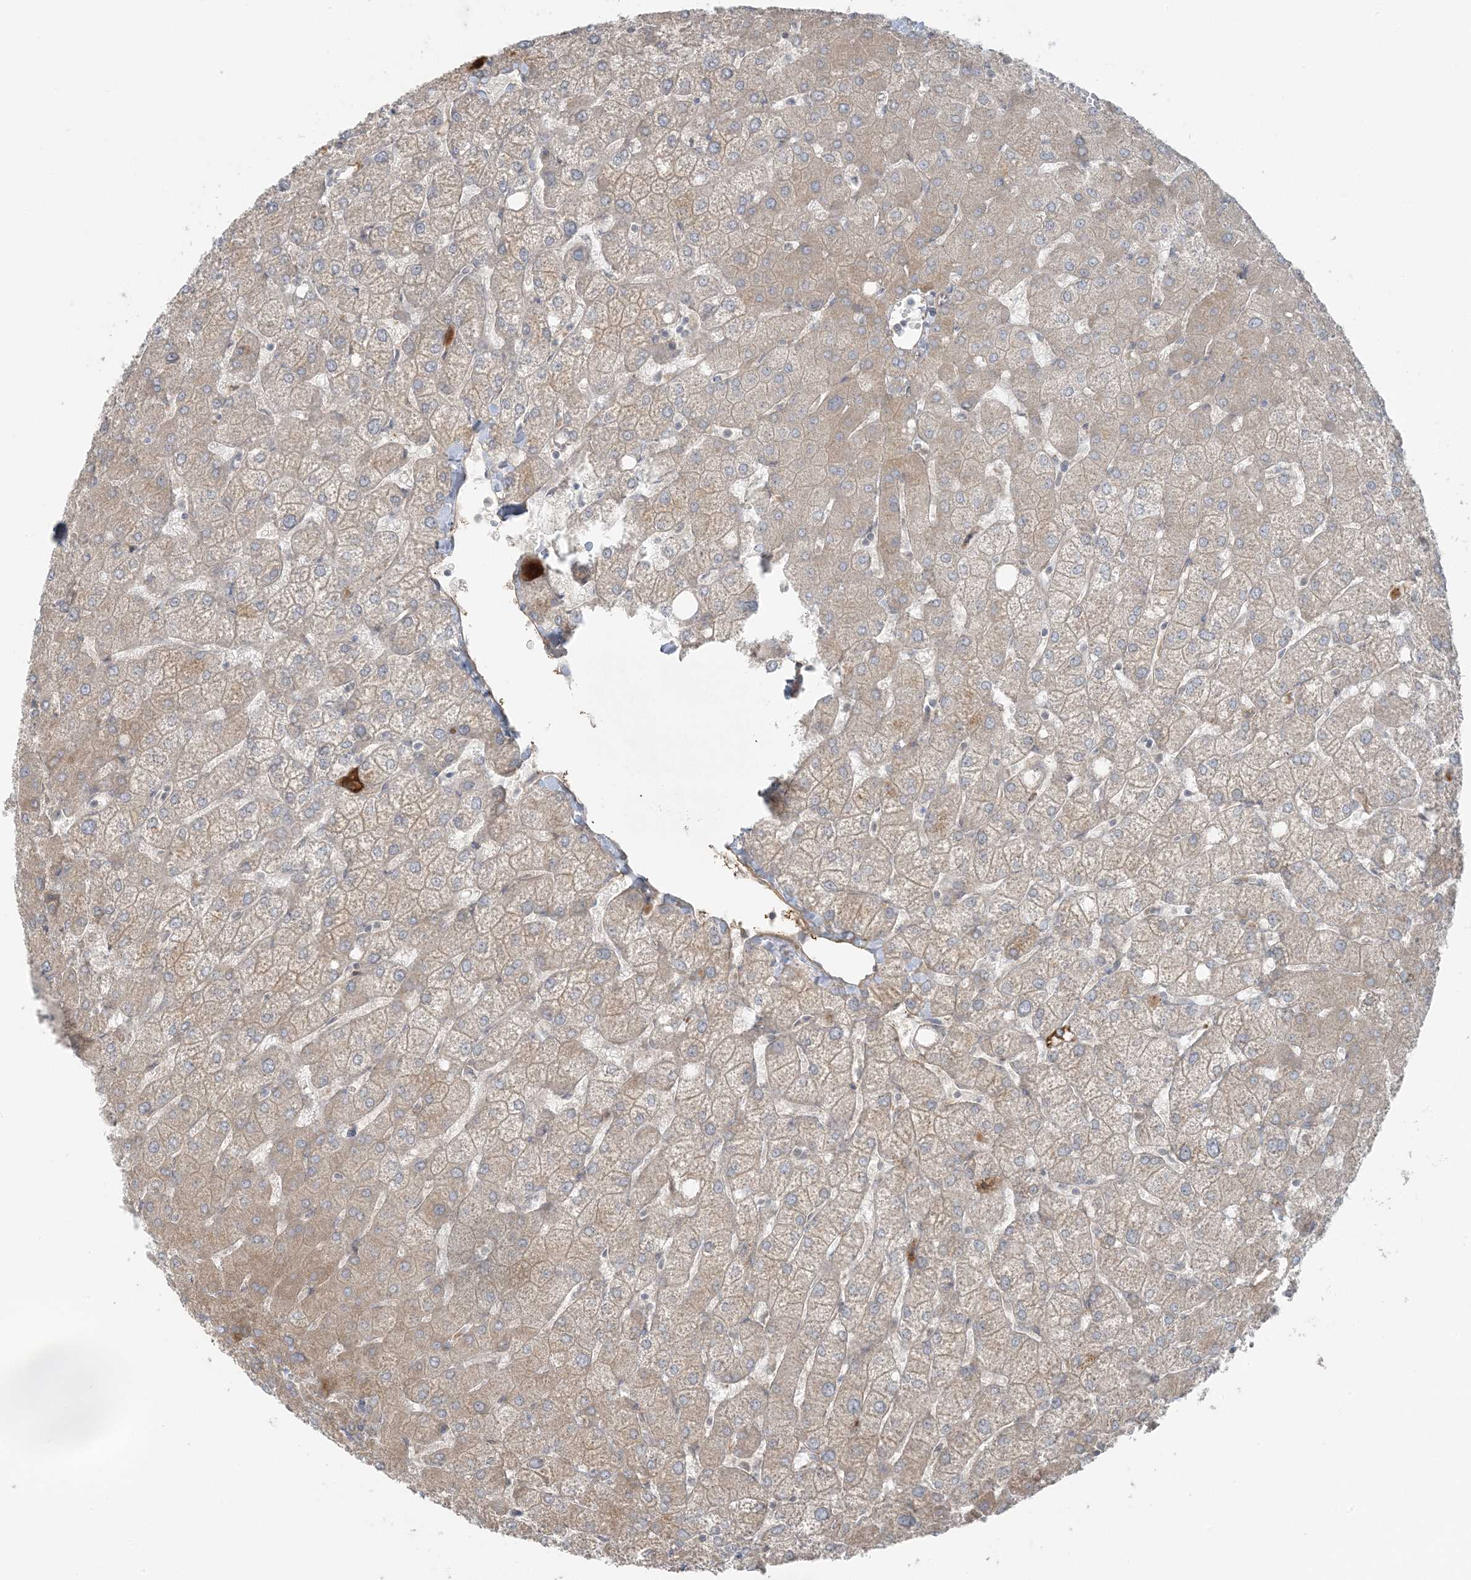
{"staining": {"intensity": "negative", "quantity": "none", "location": "none"}, "tissue": "liver", "cell_type": "Cholangiocytes", "image_type": "normal", "snomed": [{"axis": "morphology", "description": "Normal tissue, NOS"}, {"axis": "topography", "description": "Liver"}], "caption": "This is an immunohistochemistry image of benign liver. There is no staining in cholangiocytes.", "gene": "ZNF263", "patient": {"sex": "female", "age": 54}}